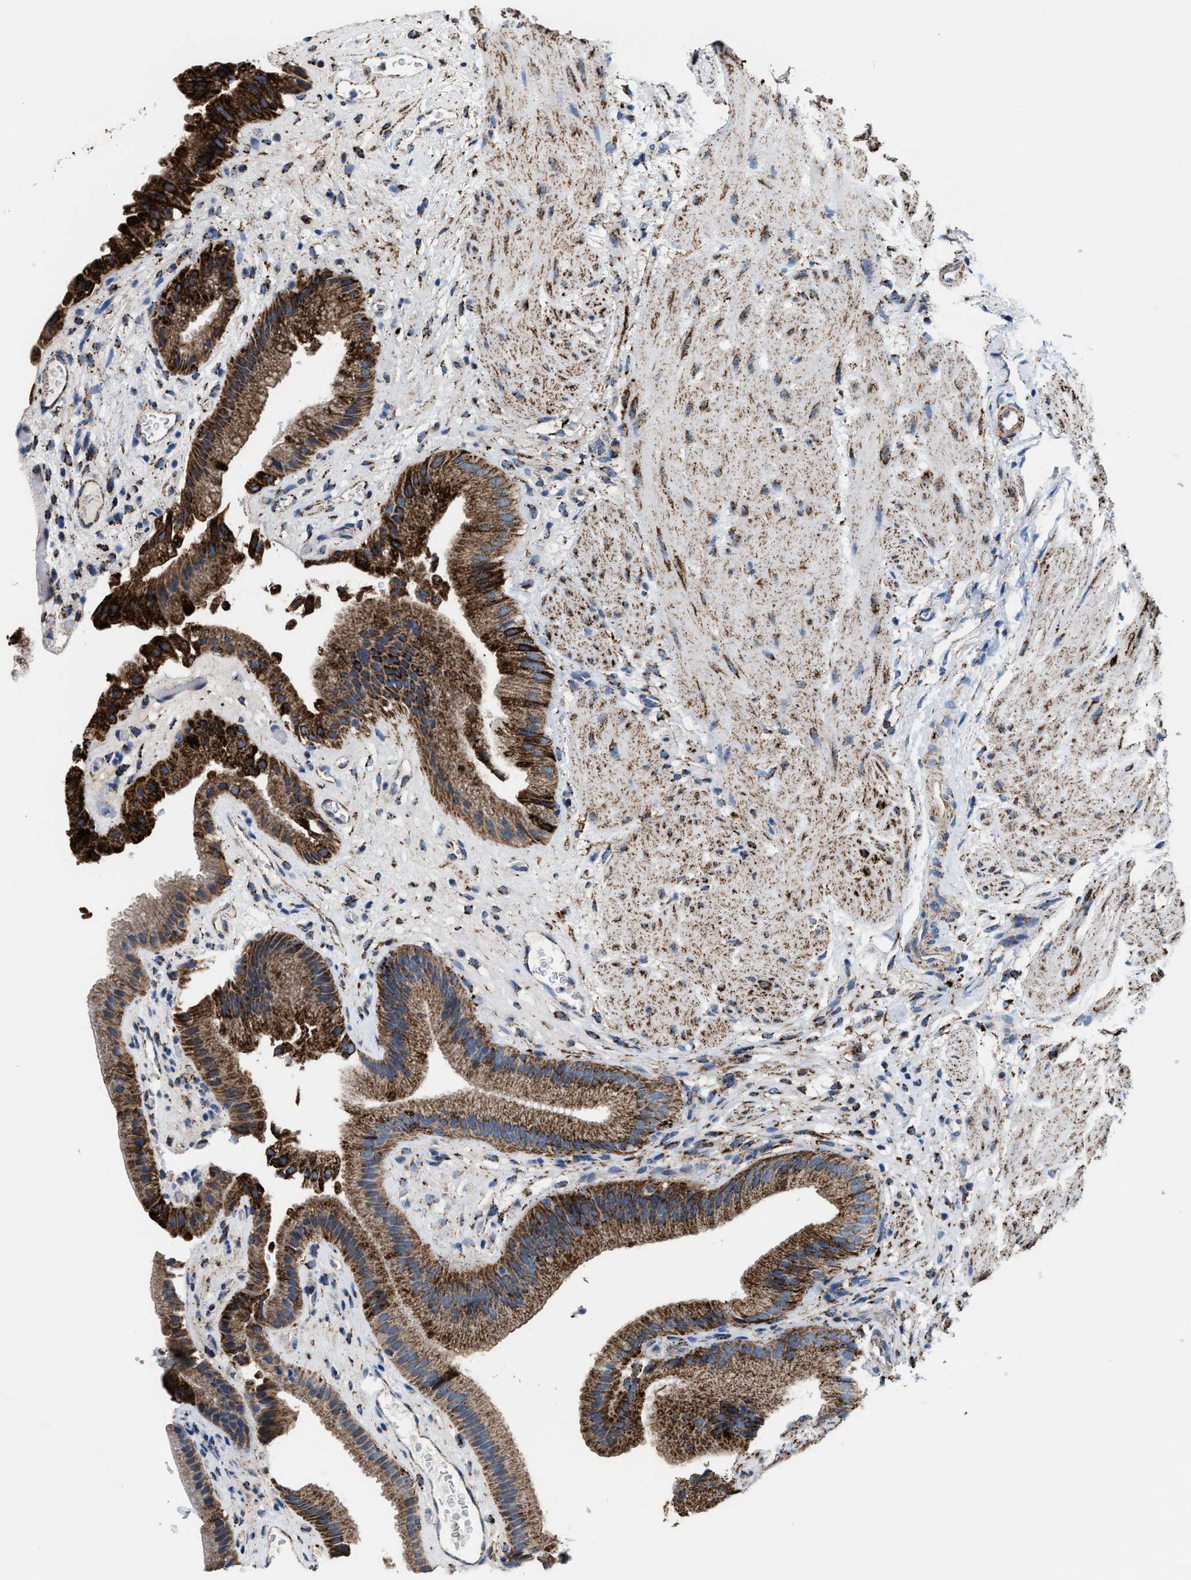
{"staining": {"intensity": "strong", "quantity": ">75%", "location": "cytoplasmic/membranous"}, "tissue": "gallbladder", "cell_type": "Glandular cells", "image_type": "normal", "snomed": [{"axis": "morphology", "description": "Normal tissue, NOS"}, {"axis": "topography", "description": "Gallbladder"}], "caption": "IHC staining of unremarkable gallbladder, which shows high levels of strong cytoplasmic/membranous expression in about >75% of glandular cells indicating strong cytoplasmic/membranous protein expression. The staining was performed using DAB (3,3'-diaminobenzidine) (brown) for protein detection and nuclei were counterstained in hematoxylin (blue).", "gene": "ALDH1B1", "patient": {"sex": "male", "age": 49}}